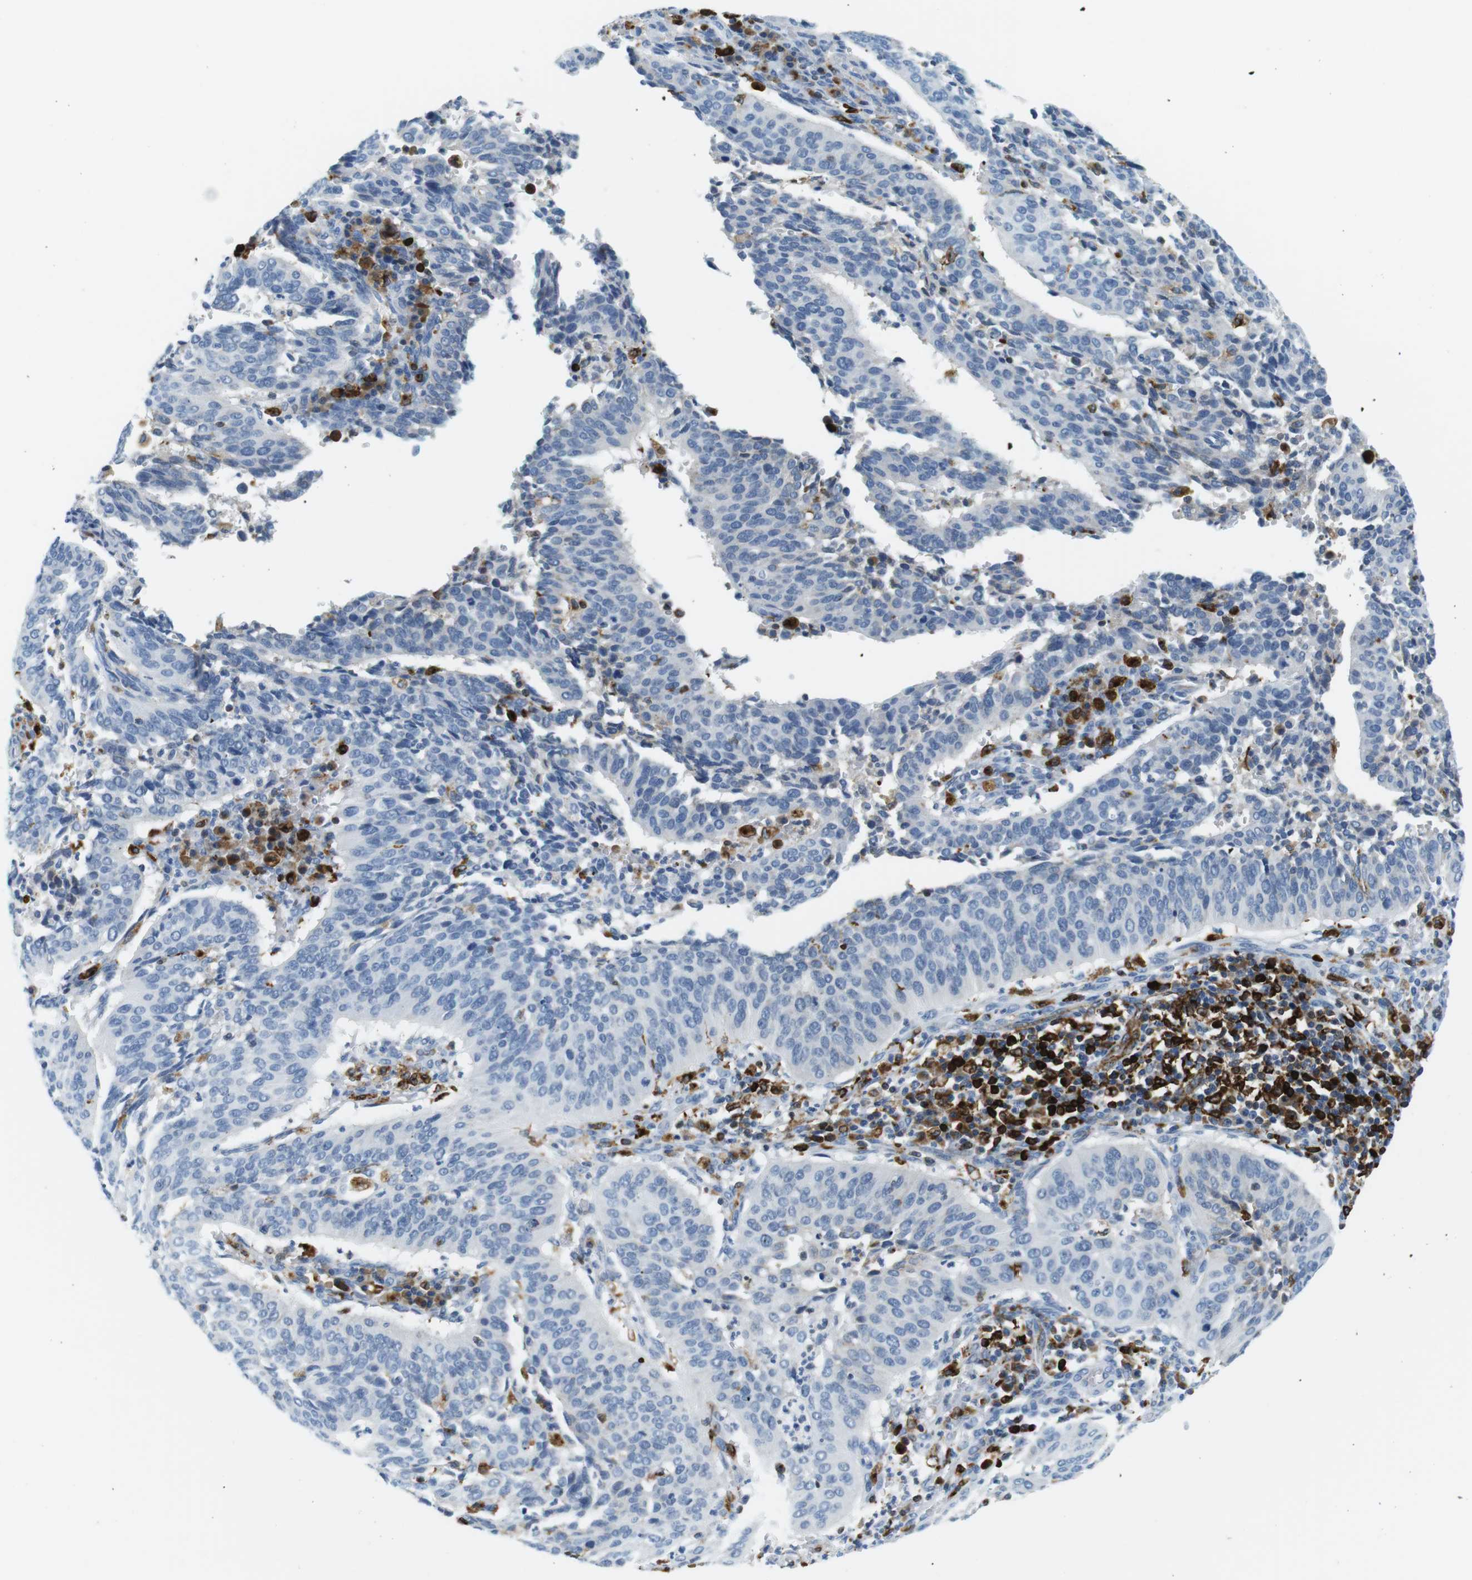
{"staining": {"intensity": "negative", "quantity": "none", "location": "none"}, "tissue": "cervical cancer", "cell_type": "Tumor cells", "image_type": "cancer", "snomed": [{"axis": "morphology", "description": "Normal tissue, NOS"}, {"axis": "morphology", "description": "Squamous cell carcinoma, NOS"}, {"axis": "topography", "description": "Cervix"}], "caption": "Immunohistochemistry (IHC) image of squamous cell carcinoma (cervical) stained for a protein (brown), which displays no expression in tumor cells.", "gene": "CIITA", "patient": {"sex": "female", "age": 39}}